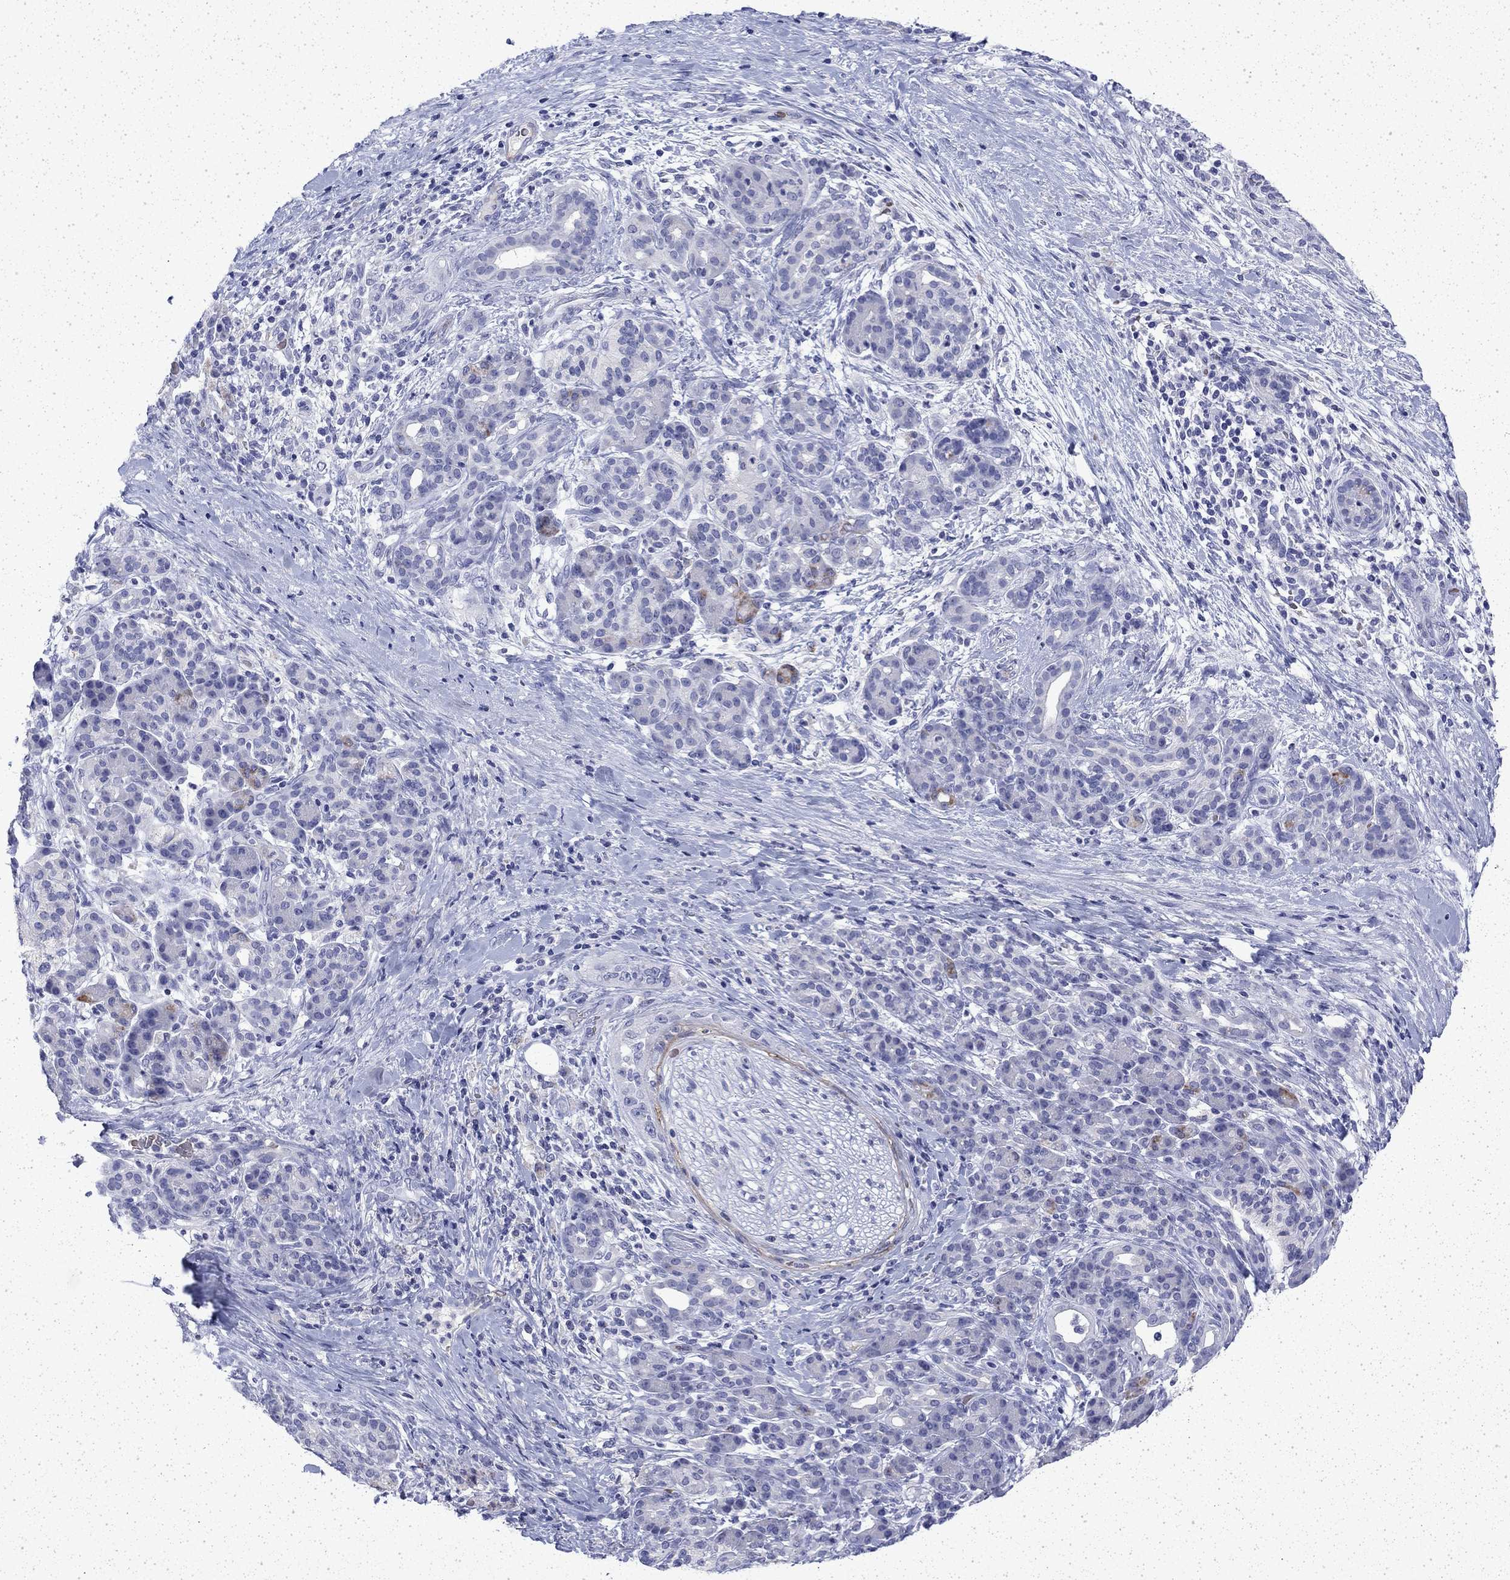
{"staining": {"intensity": "negative", "quantity": "none", "location": "none"}, "tissue": "pancreatic cancer", "cell_type": "Tumor cells", "image_type": "cancer", "snomed": [{"axis": "morphology", "description": "Adenocarcinoma, NOS"}, {"axis": "topography", "description": "Pancreas"}], "caption": "An immunohistochemistry (IHC) histopathology image of pancreatic cancer (adenocarcinoma) is shown. There is no staining in tumor cells of pancreatic cancer (adenocarcinoma).", "gene": "ENPP6", "patient": {"sex": "male", "age": 44}}